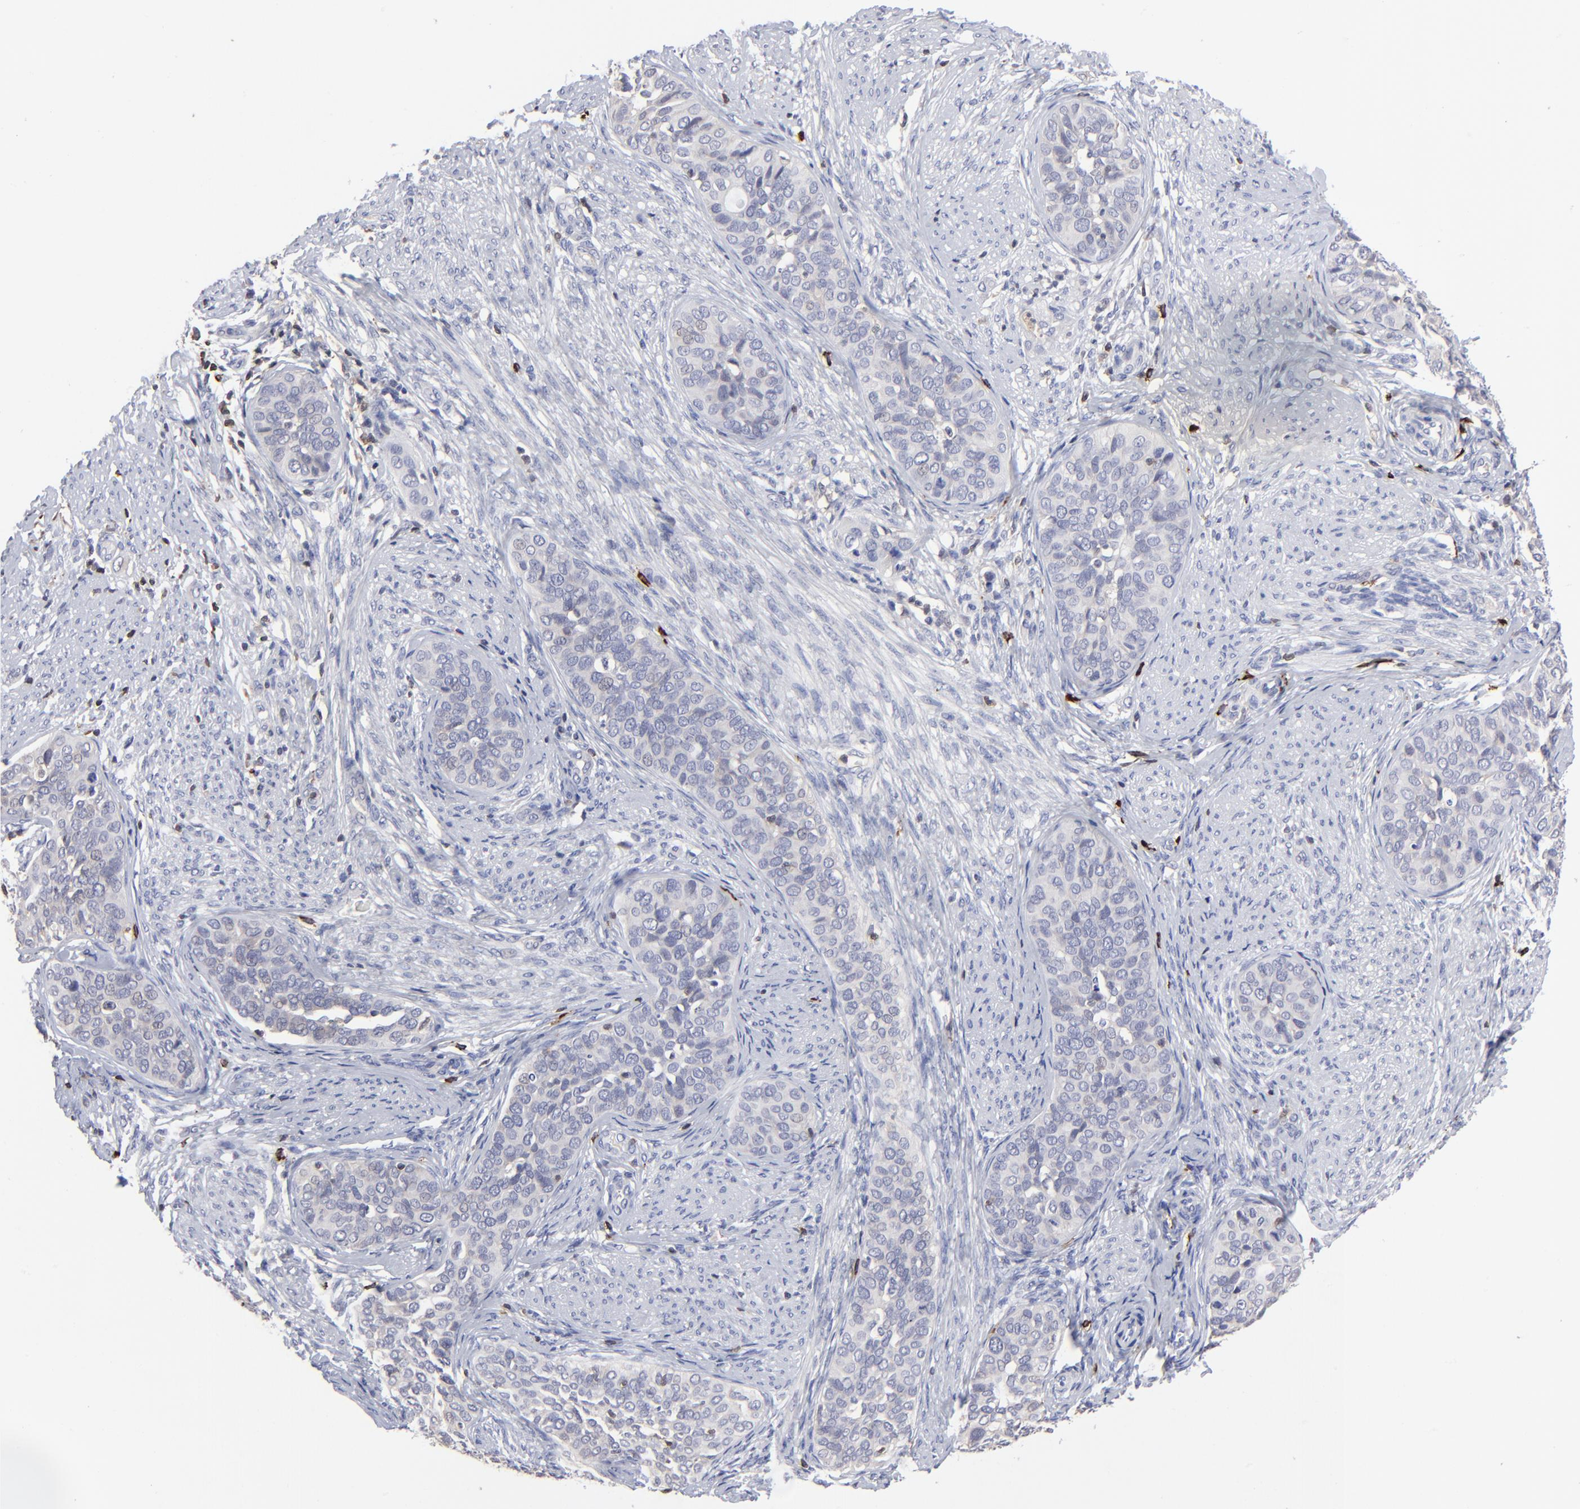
{"staining": {"intensity": "negative", "quantity": "none", "location": "none"}, "tissue": "cervical cancer", "cell_type": "Tumor cells", "image_type": "cancer", "snomed": [{"axis": "morphology", "description": "Squamous cell carcinoma, NOS"}, {"axis": "topography", "description": "Cervix"}], "caption": "This image is of cervical squamous cell carcinoma stained with IHC to label a protein in brown with the nuclei are counter-stained blue. There is no staining in tumor cells. (Stains: DAB (3,3'-diaminobenzidine) immunohistochemistry (IHC) with hematoxylin counter stain, Microscopy: brightfield microscopy at high magnification).", "gene": "TBXT", "patient": {"sex": "female", "age": 31}}